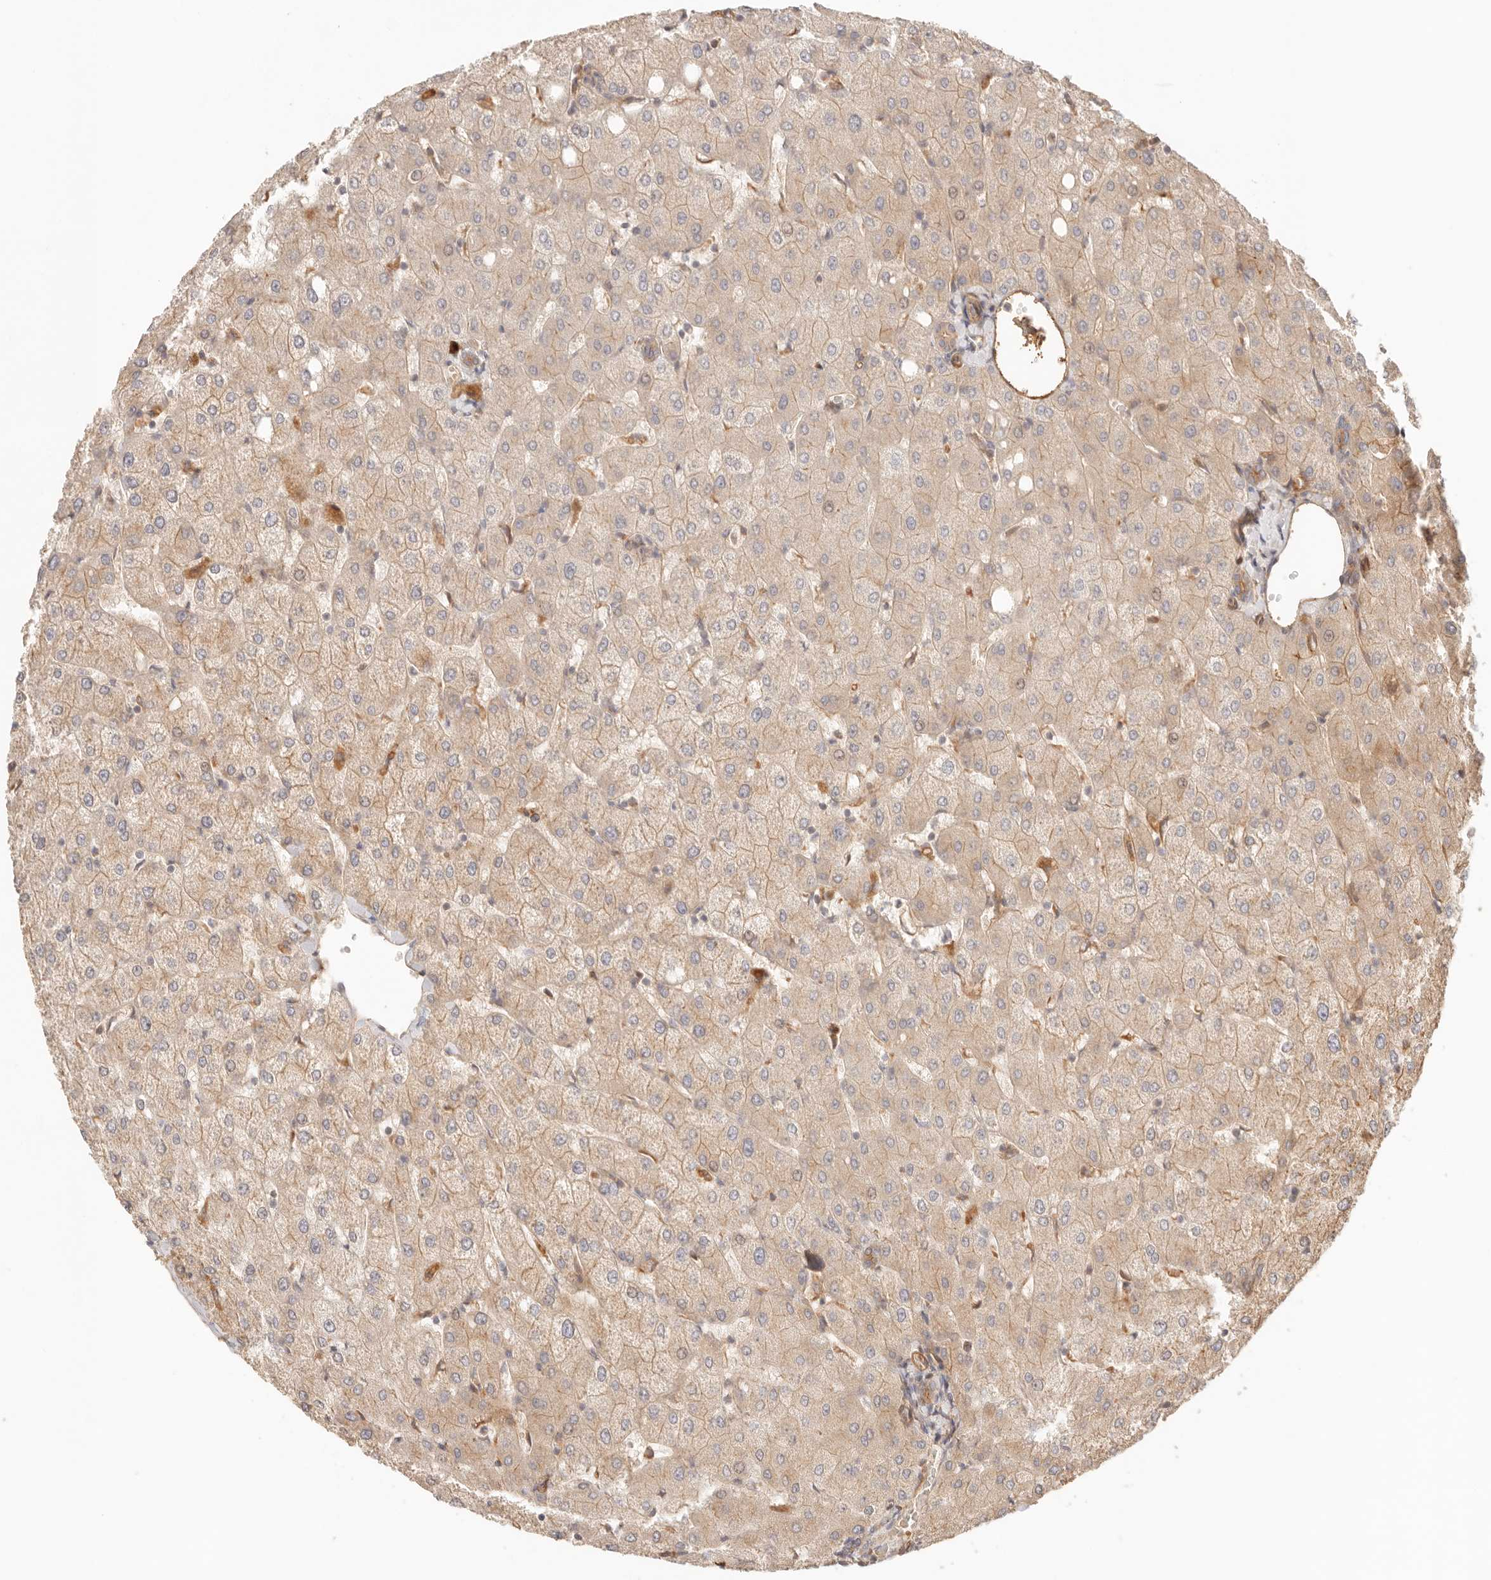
{"staining": {"intensity": "weak", "quantity": ">75%", "location": "cytoplasmic/membranous"}, "tissue": "liver", "cell_type": "Cholangiocytes", "image_type": "normal", "snomed": [{"axis": "morphology", "description": "Normal tissue, NOS"}, {"axis": "topography", "description": "Liver"}], "caption": "Immunohistochemical staining of normal human liver displays >75% levels of weak cytoplasmic/membranous protein staining in approximately >75% of cholangiocytes.", "gene": "IL1R2", "patient": {"sex": "female", "age": 54}}